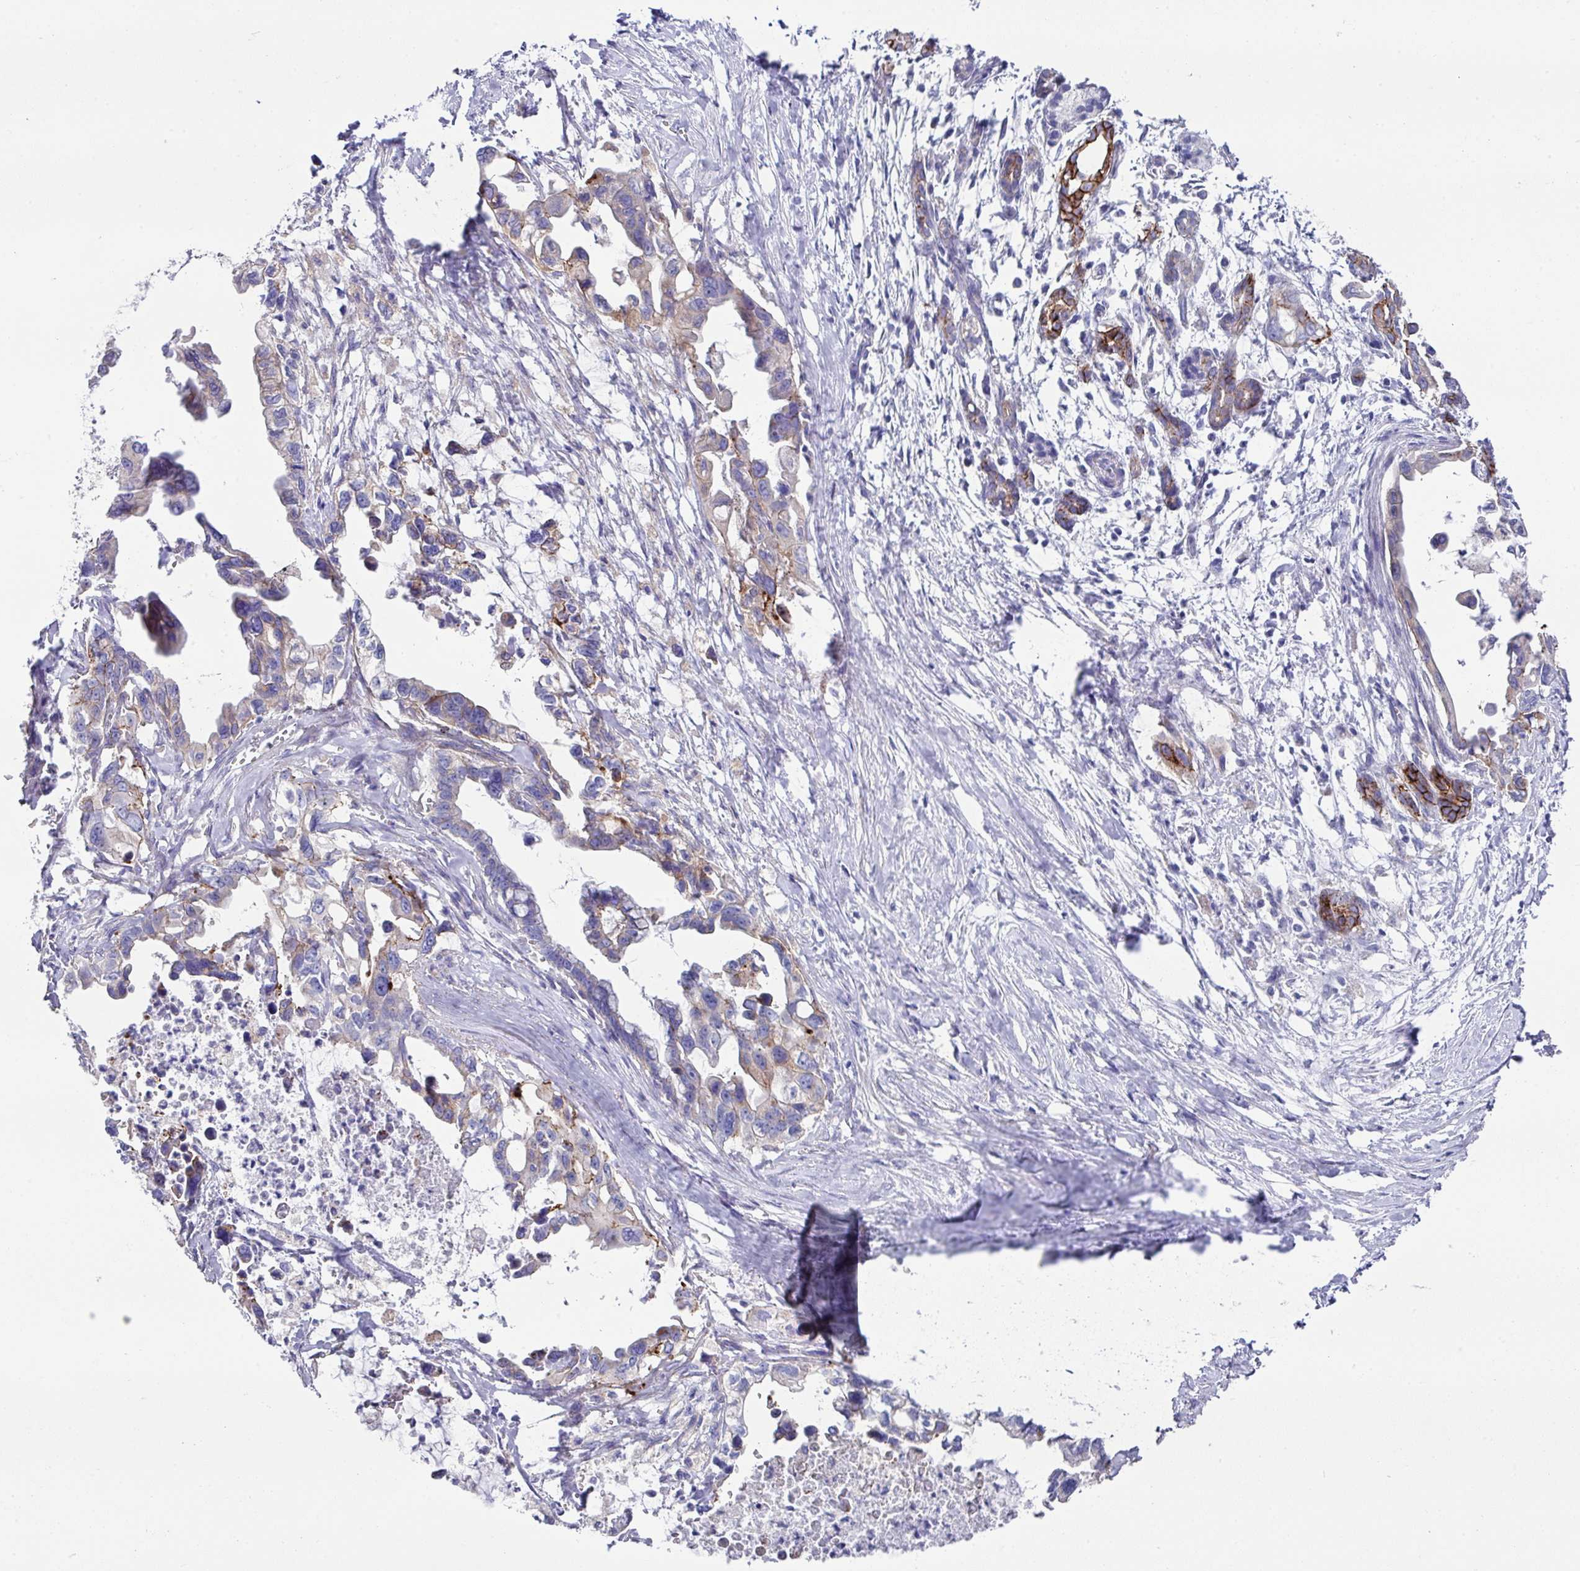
{"staining": {"intensity": "moderate", "quantity": "<25%", "location": "cytoplasmic/membranous"}, "tissue": "pancreatic cancer", "cell_type": "Tumor cells", "image_type": "cancer", "snomed": [{"axis": "morphology", "description": "Adenocarcinoma, NOS"}, {"axis": "topography", "description": "Pancreas"}], "caption": "Approximately <25% of tumor cells in human adenocarcinoma (pancreatic) exhibit moderate cytoplasmic/membranous protein staining as visualized by brown immunohistochemical staining.", "gene": "CLDN1", "patient": {"sex": "male", "age": 61}}